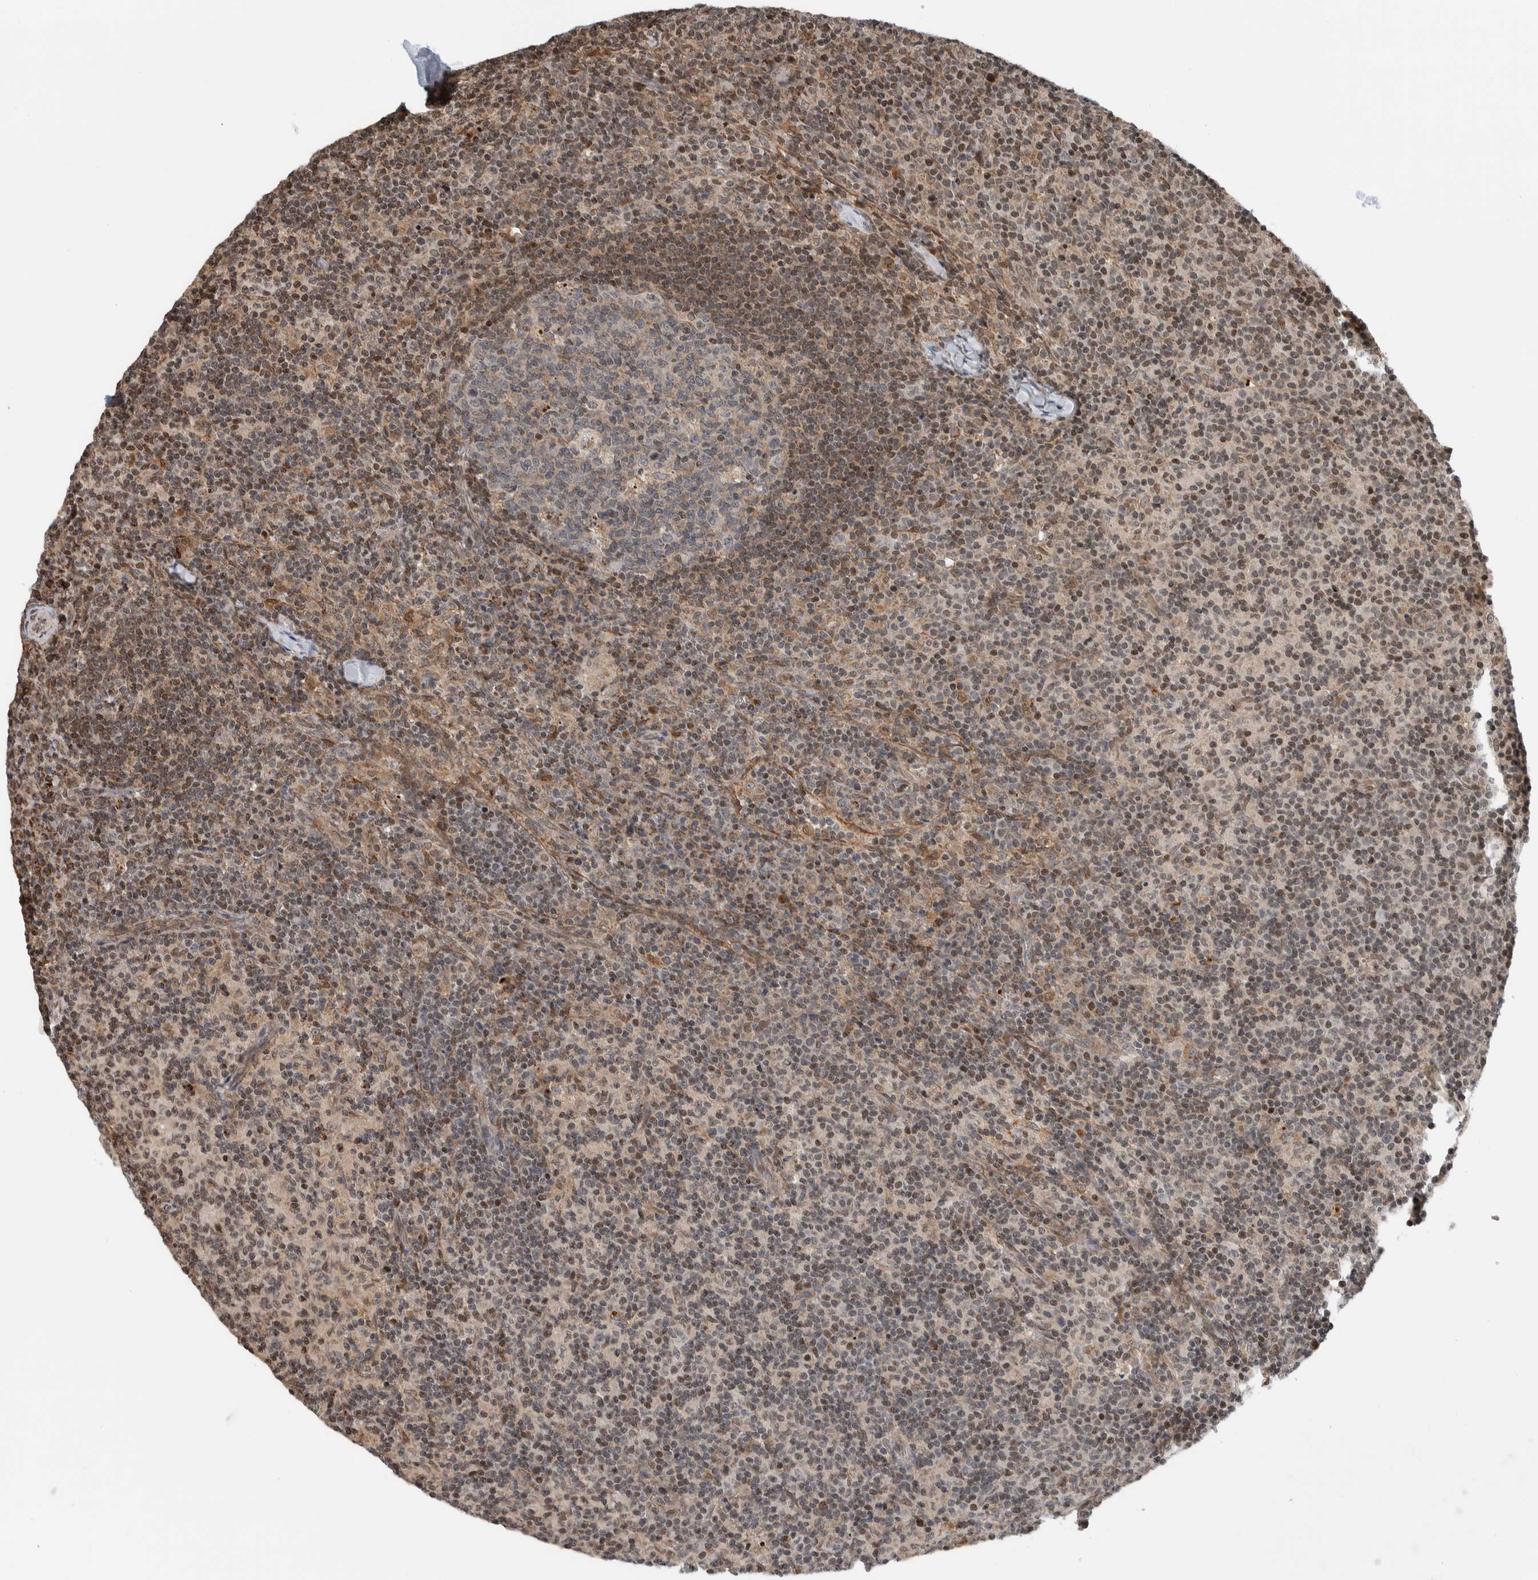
{"staining": {"intensity": "weak", "quantity": "<25%", "location": "cytoplasmic/membranous"}, "tissue": "lymph node", "cell_type": "Germinal center cells", "image_type": "normal", "snomed": [{"axis": "morphology", "description": "Normal tissue, NOS"}, {"axis": "morphology", "description": "Inflammation, NOS"}, {"axis": "topography", "description": "Lymph node"}], "caption": "Photomicrograph shows no protein expression in germinal center cells of benign lymph node.", "gene": "NPLOC4", "patient": {"sex": "male", "age": 55}}